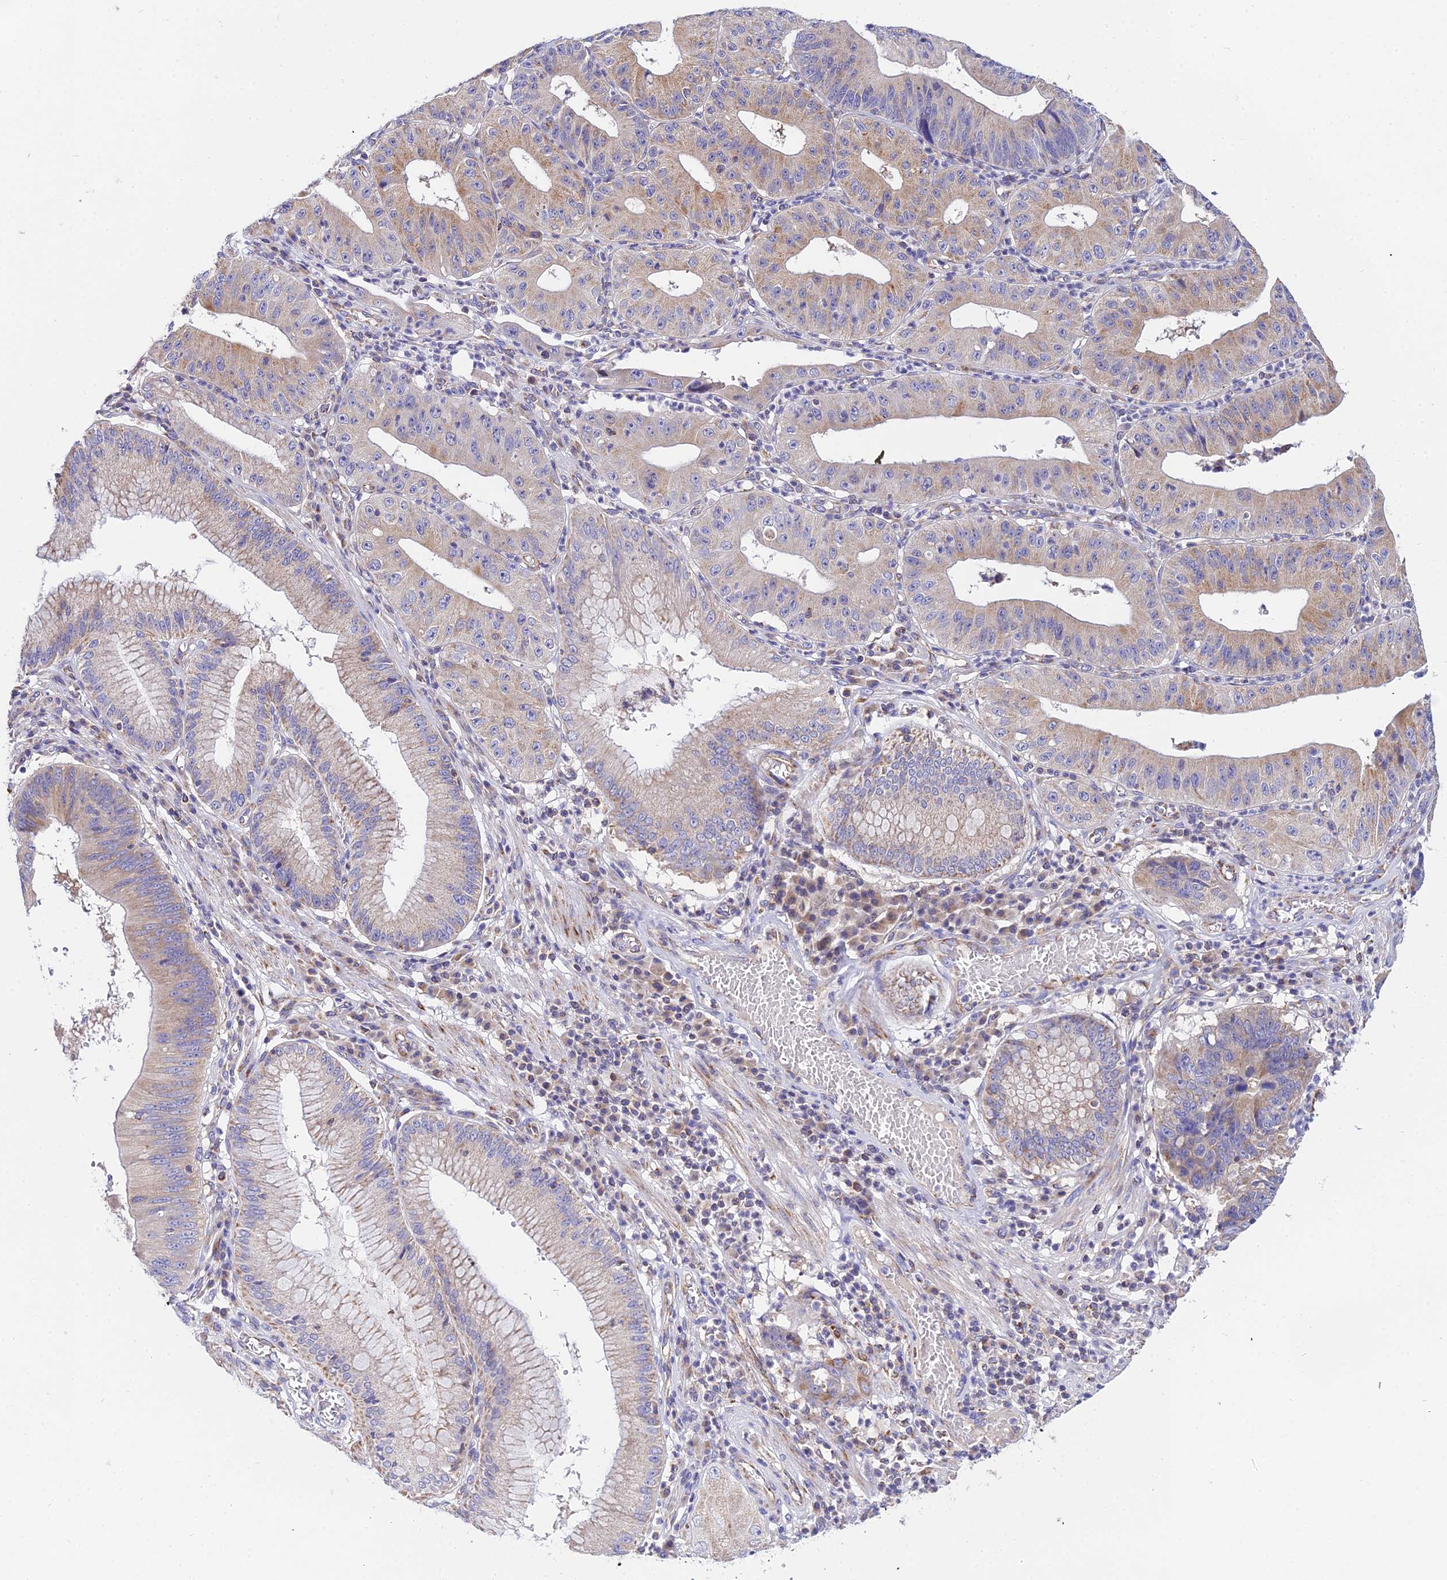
{"staining": {"intensity": "moderate", "quantity": "25%-75%", "location": "cytoplasmic/membranous"}, "tissue": "stomach cancer", "cell_type": "Tumor cells", "image_type": "cancer", "snomed": [{"axis": "morphology", "description": "Adenocarcinoma, NOS"}, {"axis": "topography", "description": "Stomach"}], "caption": "Brown immunohistochemical staining in stomach cancer (adenocarcinoma) shows moderate cytoplasmic/membranous expression in about 25%-75% of tumor cells.", "gene": "NIPSNAP3A", "patient": {"sex": "male", "age": 59}}